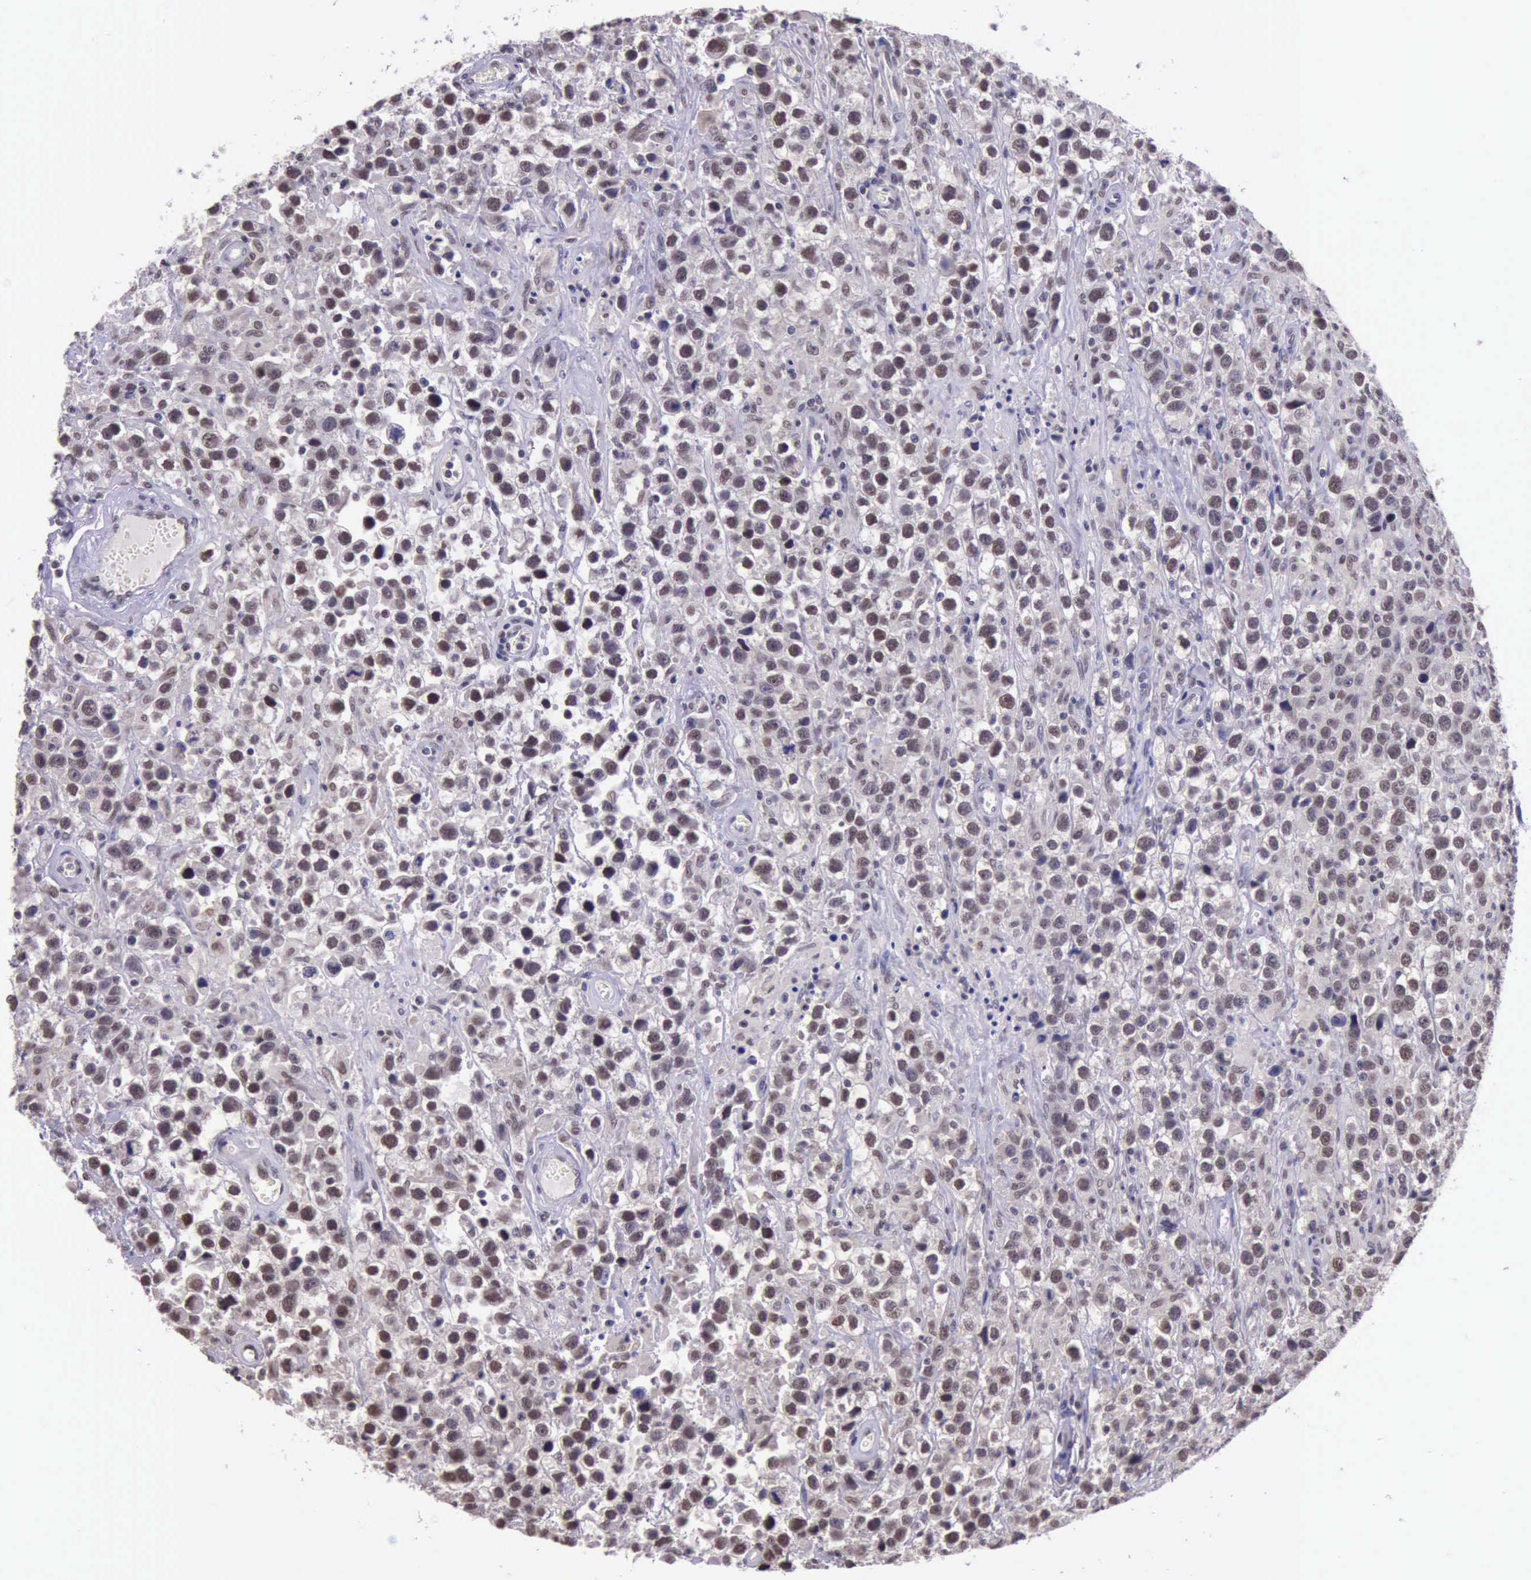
{"staining": {"intensity": "moderate", "quantity": ">75%", "location": "nuclear"}, "tissue": "testis cancer", "cell_type": "Tumor cells", "image_type": "cancer", "snomed": [{"axis": "morphology", "description": "Seminoma, NOS"}, {"axis": "topography", "description": "Testis"}], "caption": "Protein expression analysis of human seminoma (testis) reveals moderate nuclear staining in about >75% of tumor cells.", "gene": "PRPF39", "patient": {"sex": "male", "age": 43}}